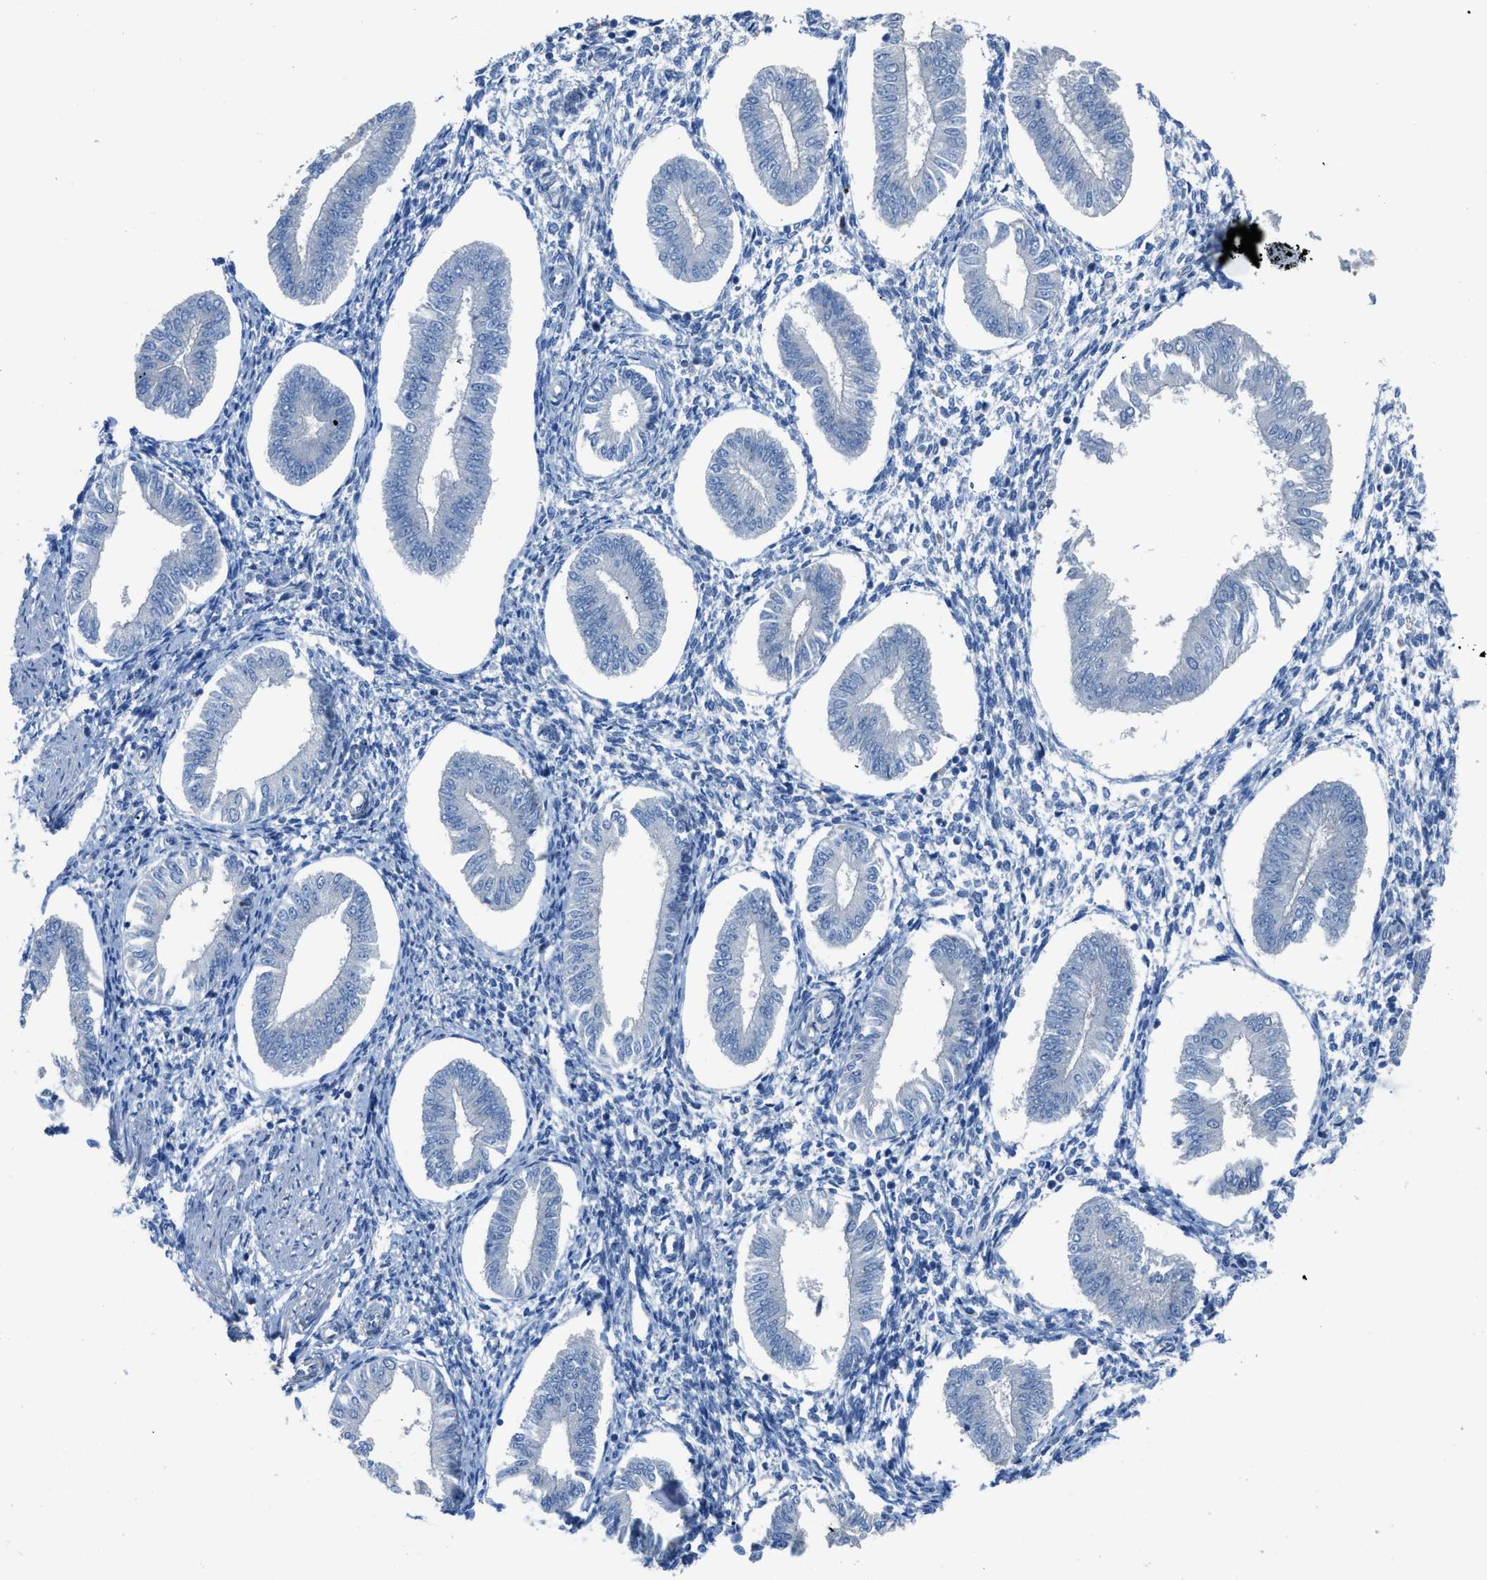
{"staining": {"intensity": "negative", "quantity": "none", "location": "none"}, "tissue": "endometrium", "cell_type": "Cells in endometrial stroma", "image_type": "normal", "snomed": [{"axis": "morphology", "description": "Normal tissue, NOS"}, {"axis": "topography", "description": "Endometrium"}], "caption": "Protein analysis of benign endometrium displays no significant staining in cells in endometrial stroma. (Immunohistochemistry (ihc), brightfield microscopy, high magnification).", "gene": "TIMD4", "patient": {"sex": "female", "age": 50}}